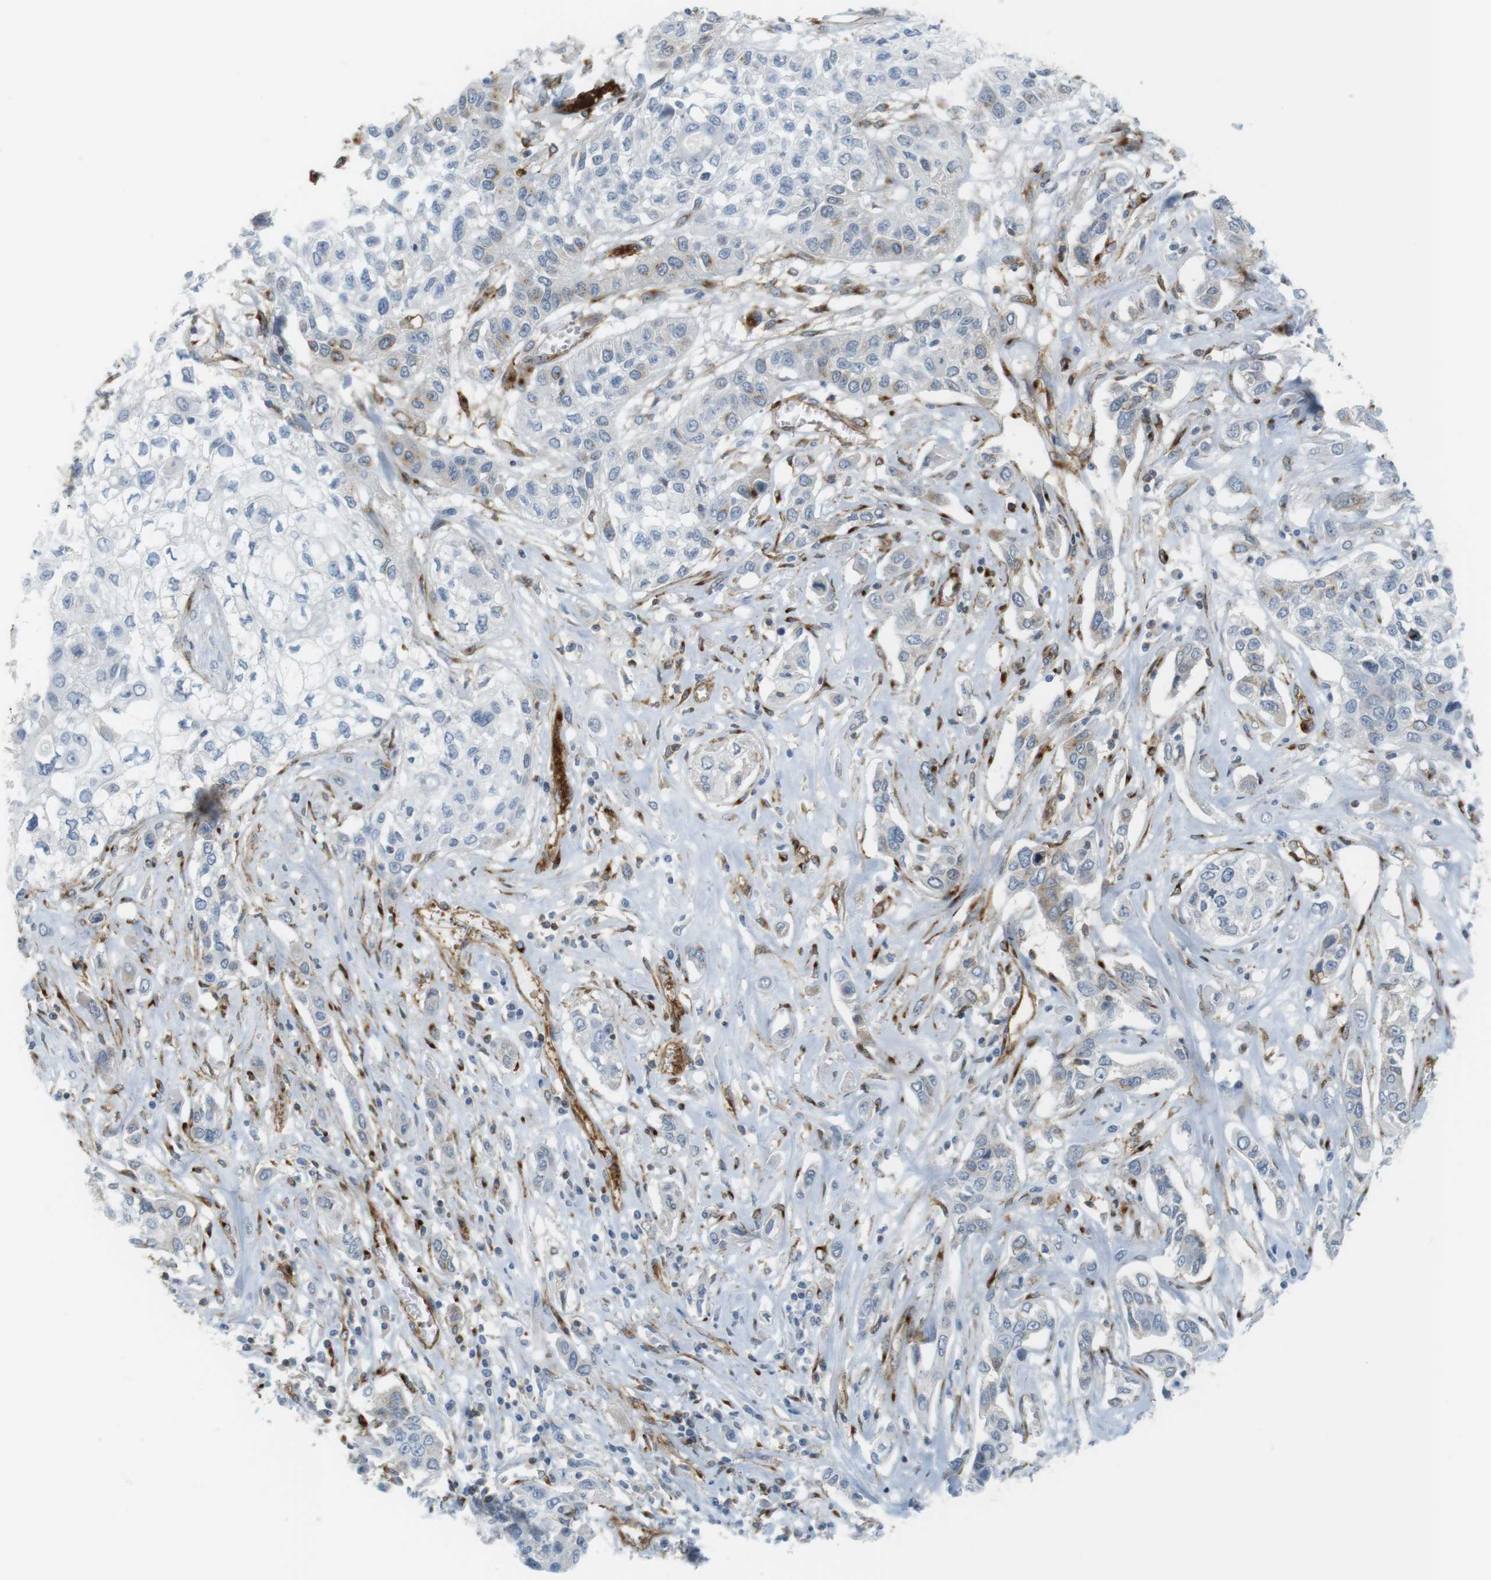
{"staining": {"intensity": "negative", "quantity": "none", "location": "none"}, "tissue": "lung cancer", "cell_type": "Tumor cells", "image_type": "cancer", "snomed": [{"axis": "morphology", "description": "Squamous cell carcinoma, NOS"}, {"axis": "topography", "description": "Lung"}], "caption": "Micrograph shows no protein expression in tumor cells of squamous cell carcinoma (lung) tissue.", "gene": "F2R", "patient": {"sex": "male", "age": 71}}